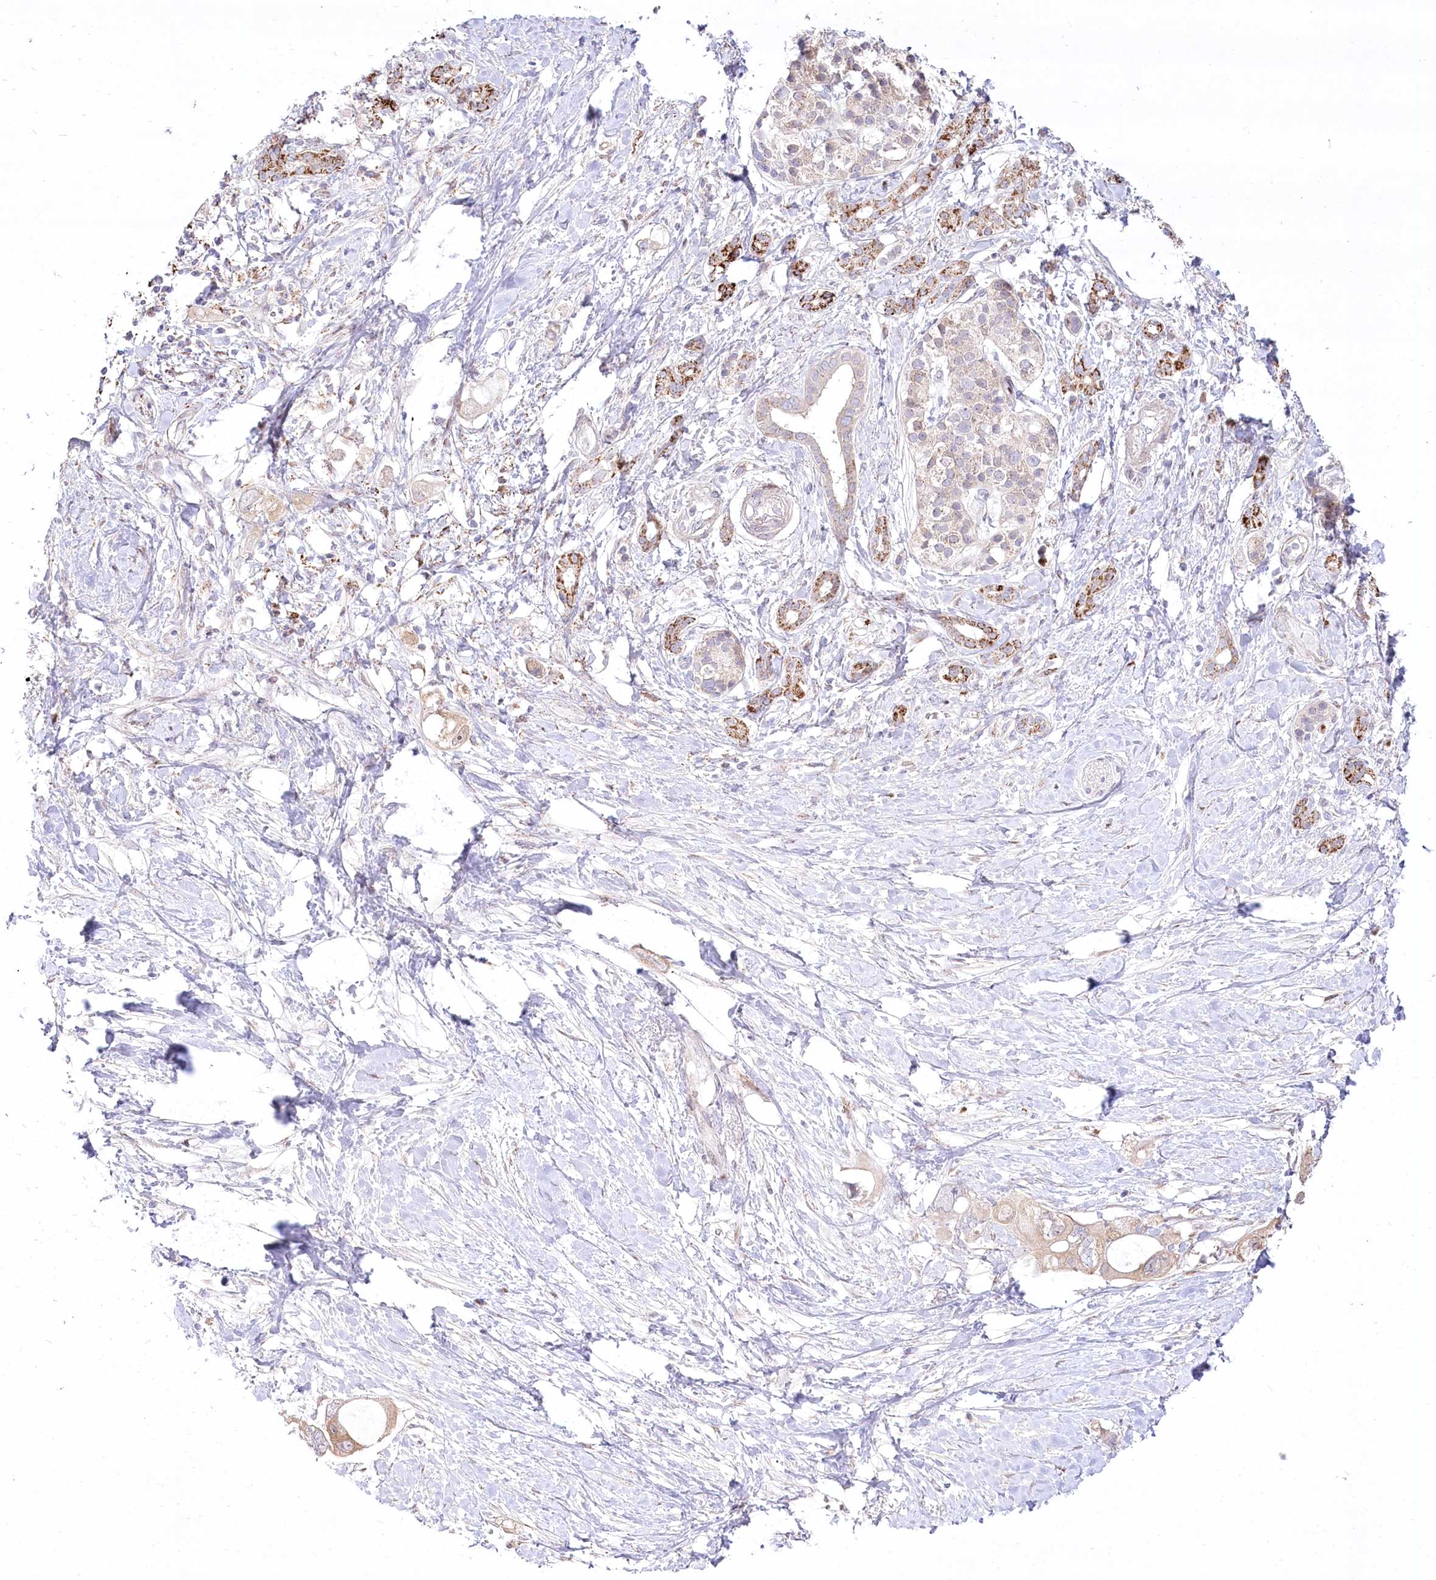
{"staining": {"intensity": "weak", "quantity": "<25%", "location": "cytoplasmic/membranous"}, "tissue": "pancreatic cancer", "cell_type": "Tumor cells", "image_type": "cancer", "snomed": [{"axis": "morphology", "description": "Adenocarcinoma, NOS"}, {"axis": "topography", "description": "Pancreas"}], "caption": "A micrograph of pancreatic cancer (adenocarcinoma) stained for a protein shows no brown staining in tumor cells.", "gene": "CEP164", "patient": {"sex": "female", "age": 56}}